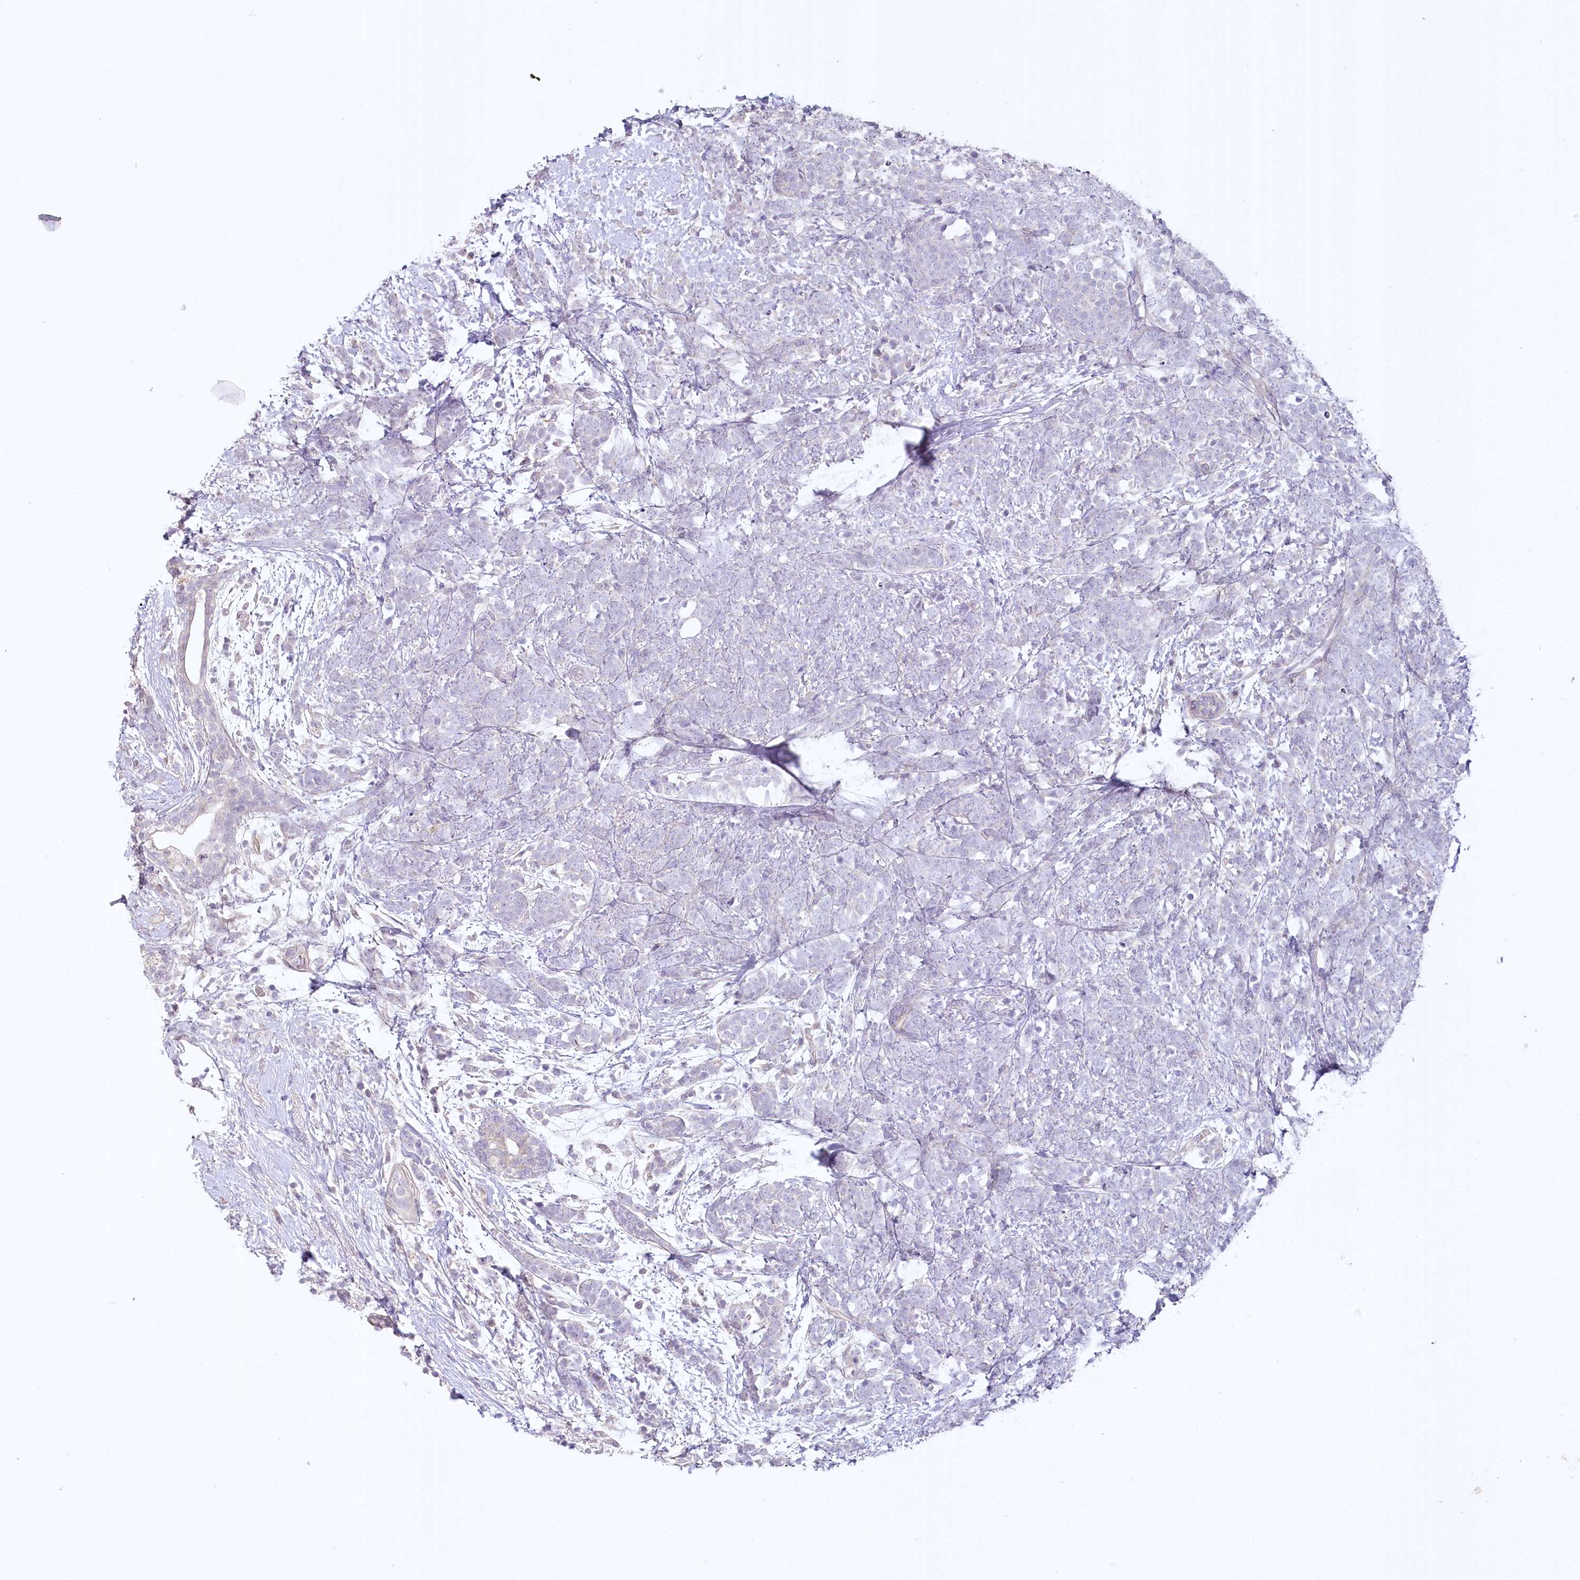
{"staining": {"intensity": "negative", "quantity": "none", "location": "none"}, "tissue": "breast cancer", "cell_type": "Tumor cells", "image_type": "cancer", "snomed": [{"axis": "morphology", "description": "Lobular carcinoma"}, {"axis": "topography", "description": "Breast"}], "caption": "The immunohistochemistry (IHC) histopathology image has no significant expression in tumor cells of breast lobular carcinoma tissue.", "gene": "USP11", "patient": {"sex": "female", "age": 58}}